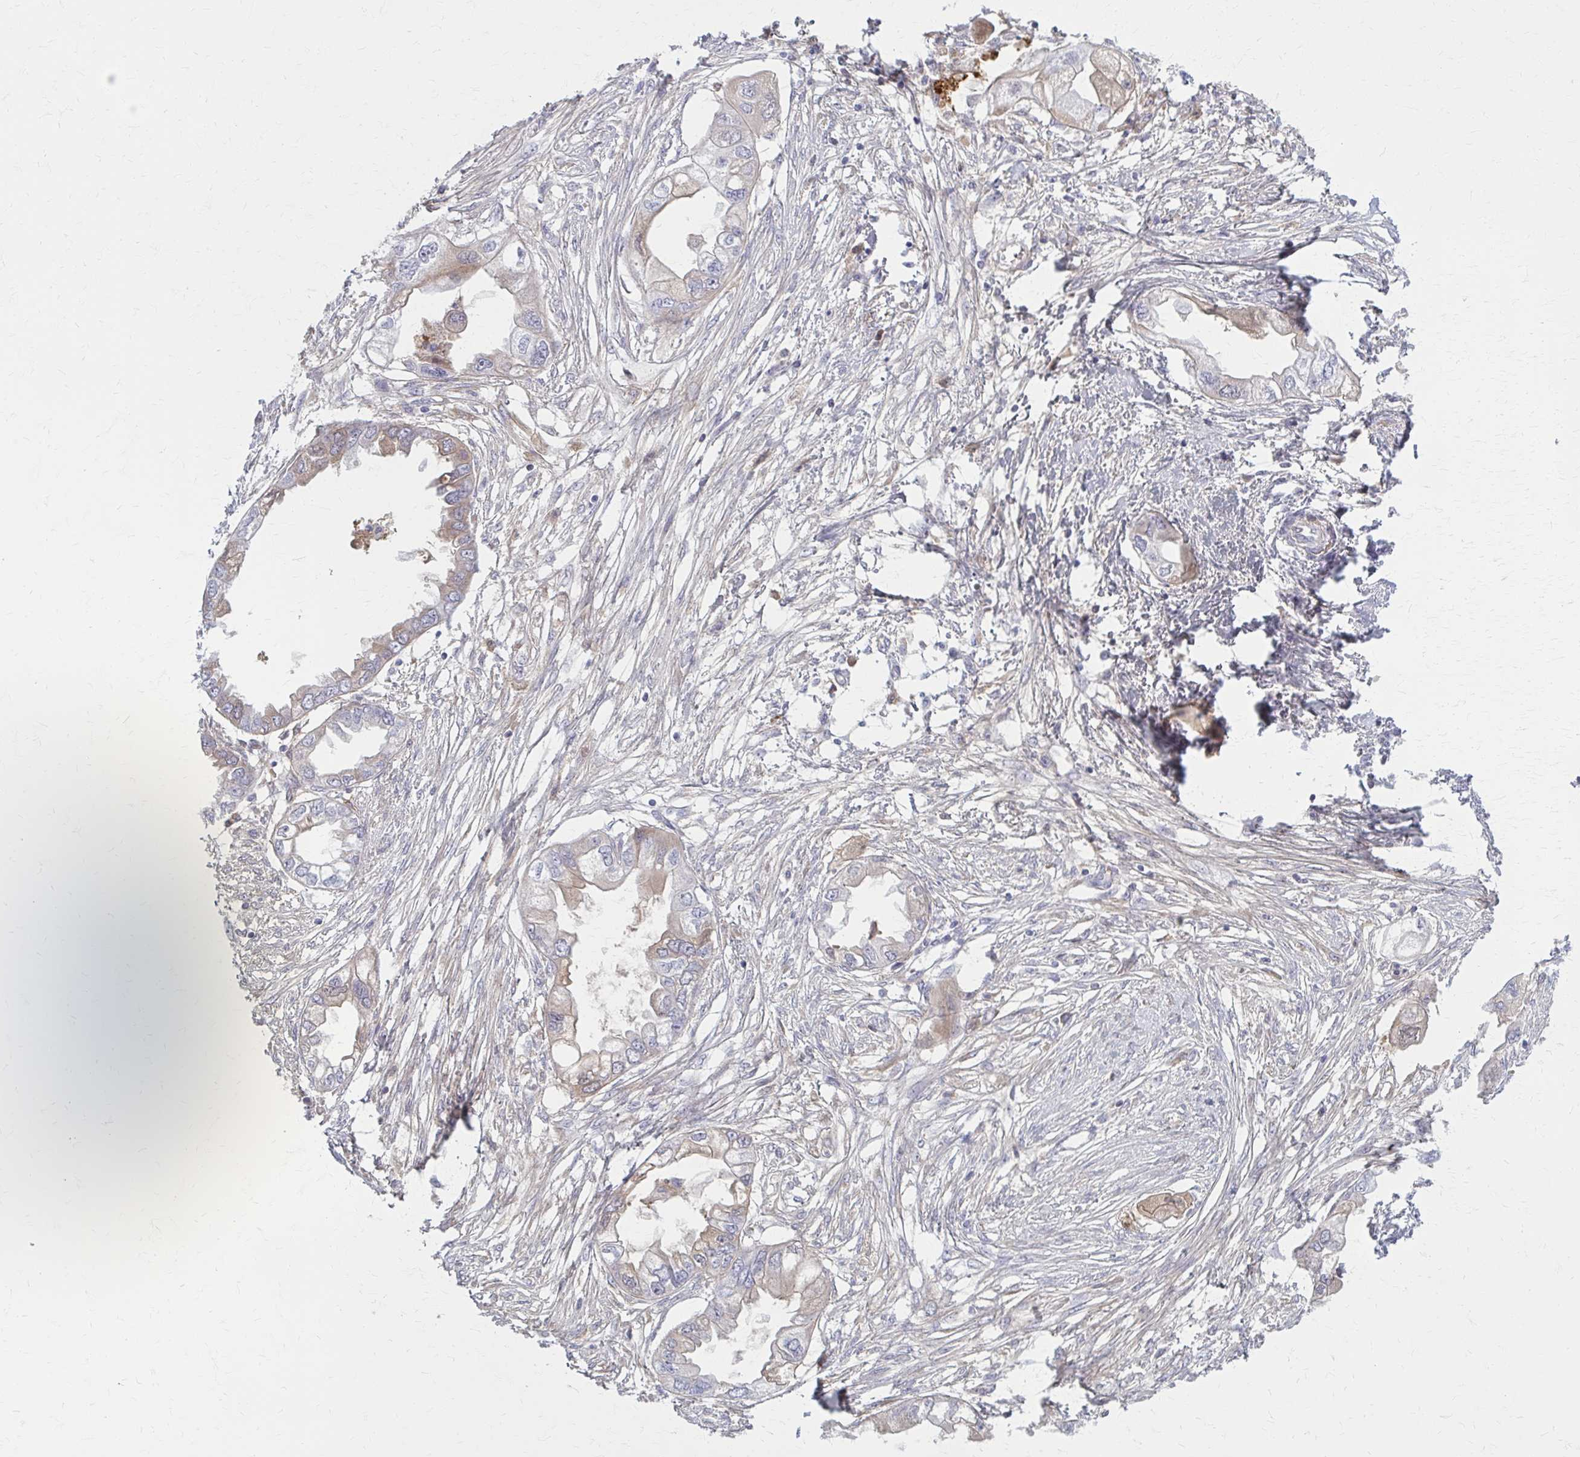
{"staining": {"intensity": "weak", "quantity": "<25%", "location": "cytoplasmic/membranous"}, "tissue": "endometrial cancer", "cell_type": "Tumor cells", "image_type": "cancer", "snomed": [{"axis": "morphology", "description": "Adenocarcinoma, NOS"}, {"axis": "morphology", "description": "Adenocarcinoma, metastatic, NOS"}, {"axis": "topography", "description": "Adipose tissue"}, {"axis": "topography", "description": "Endometrium"}], "caption": "The photomicrograph demonstrates no significant positivity in tumor cells of endometrial cancer.", "gene": "SERPIND1", "patient": {"sex": "female", "age": 67}}